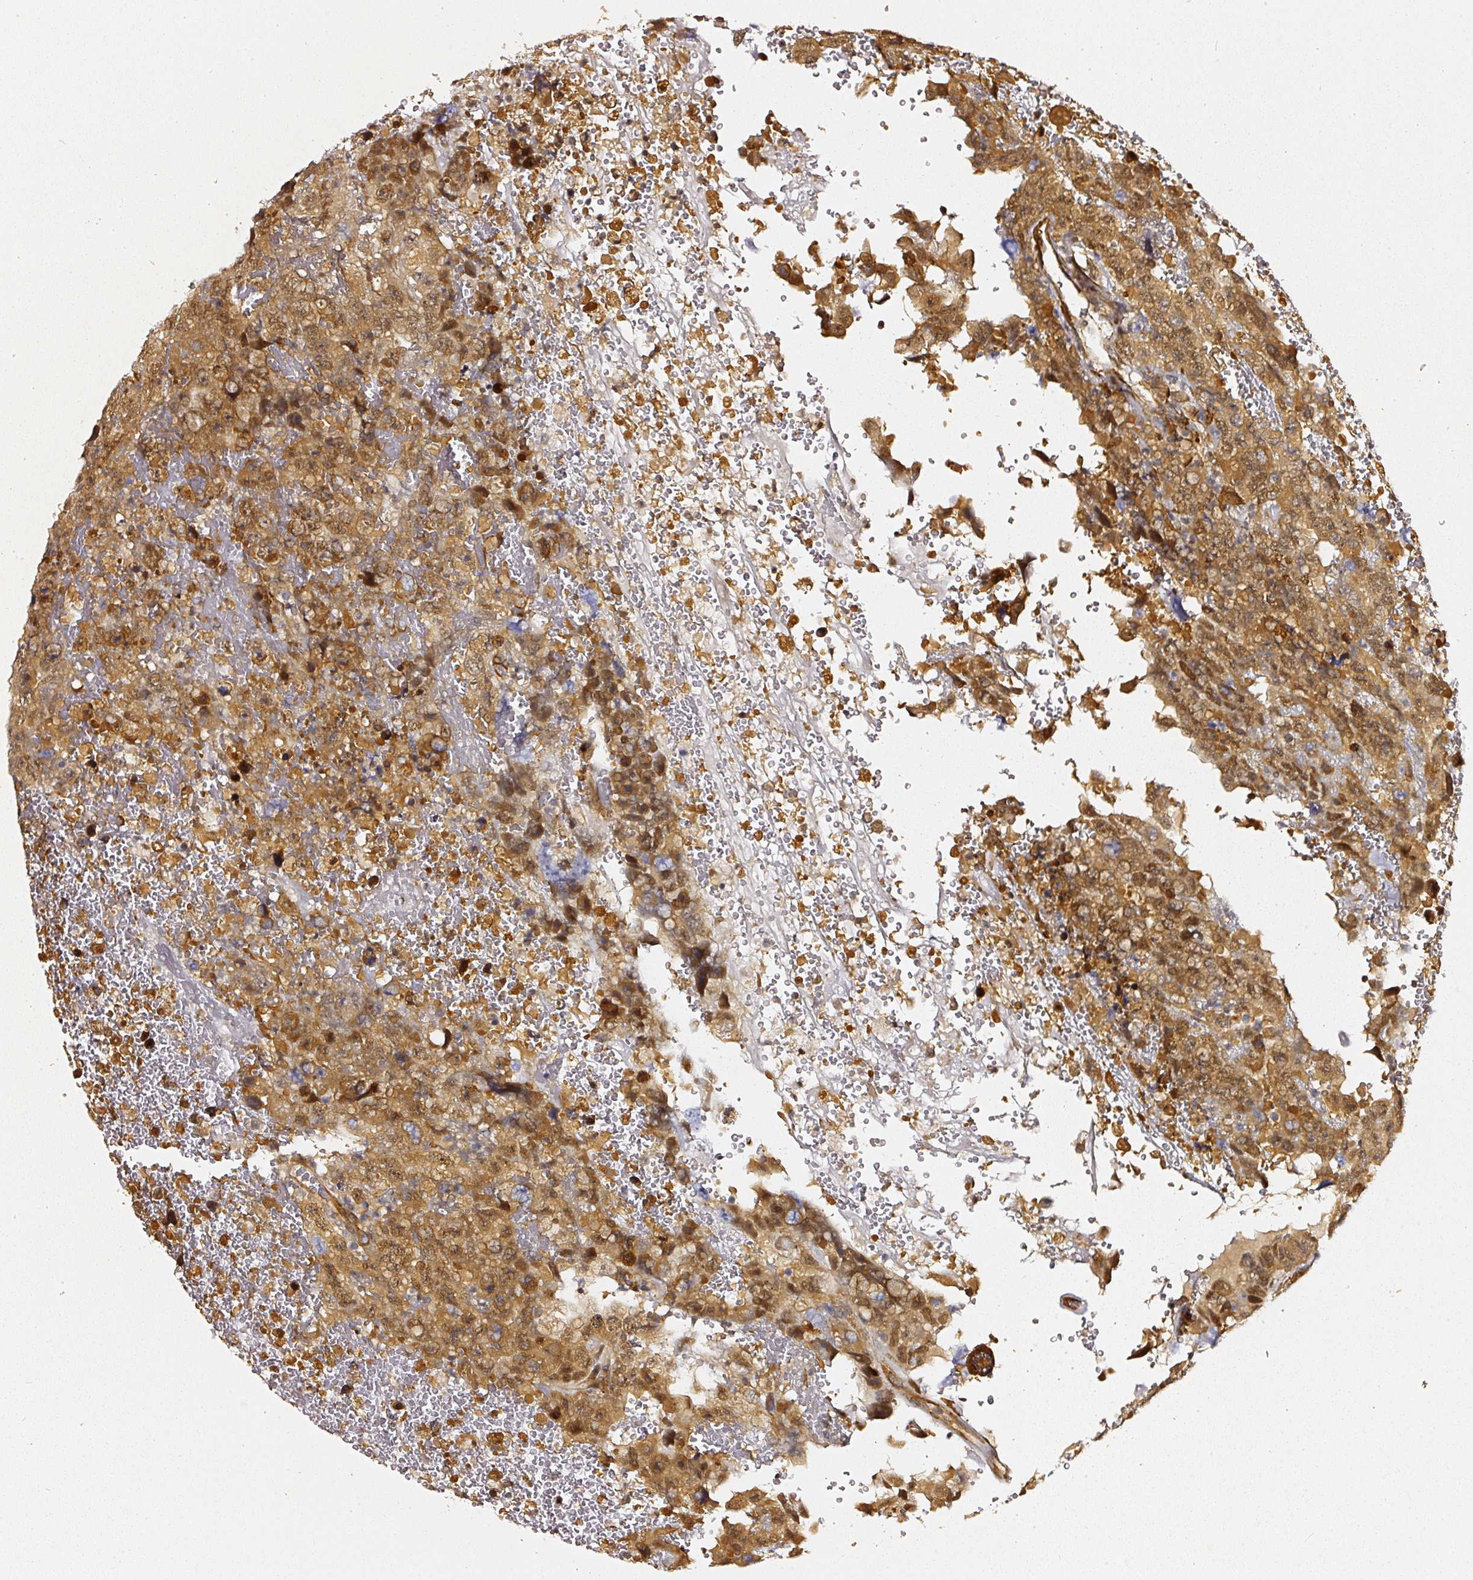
{"staining": {"intensity": "moderate", "quantity": ">75%", "location": "cytoplasmic/membranous,nuclear"}, "tissue": "testis cancer", "cell_type": "Tumor cells", "image_type": "cancer", "snomed": [{"axis": "morphology", "description": "Carcinoma, Embryonal, NOS"}, {"axis": "topography", "description": "Testis"}], "caption": "Testis cancer stained with a brown dye shows moderate cytoplasmic/membranous and nuclear positive expression in about >75% of tumor cells.", "gene": "PSMD1", "patient": {"sex": "male", "age": 45}}